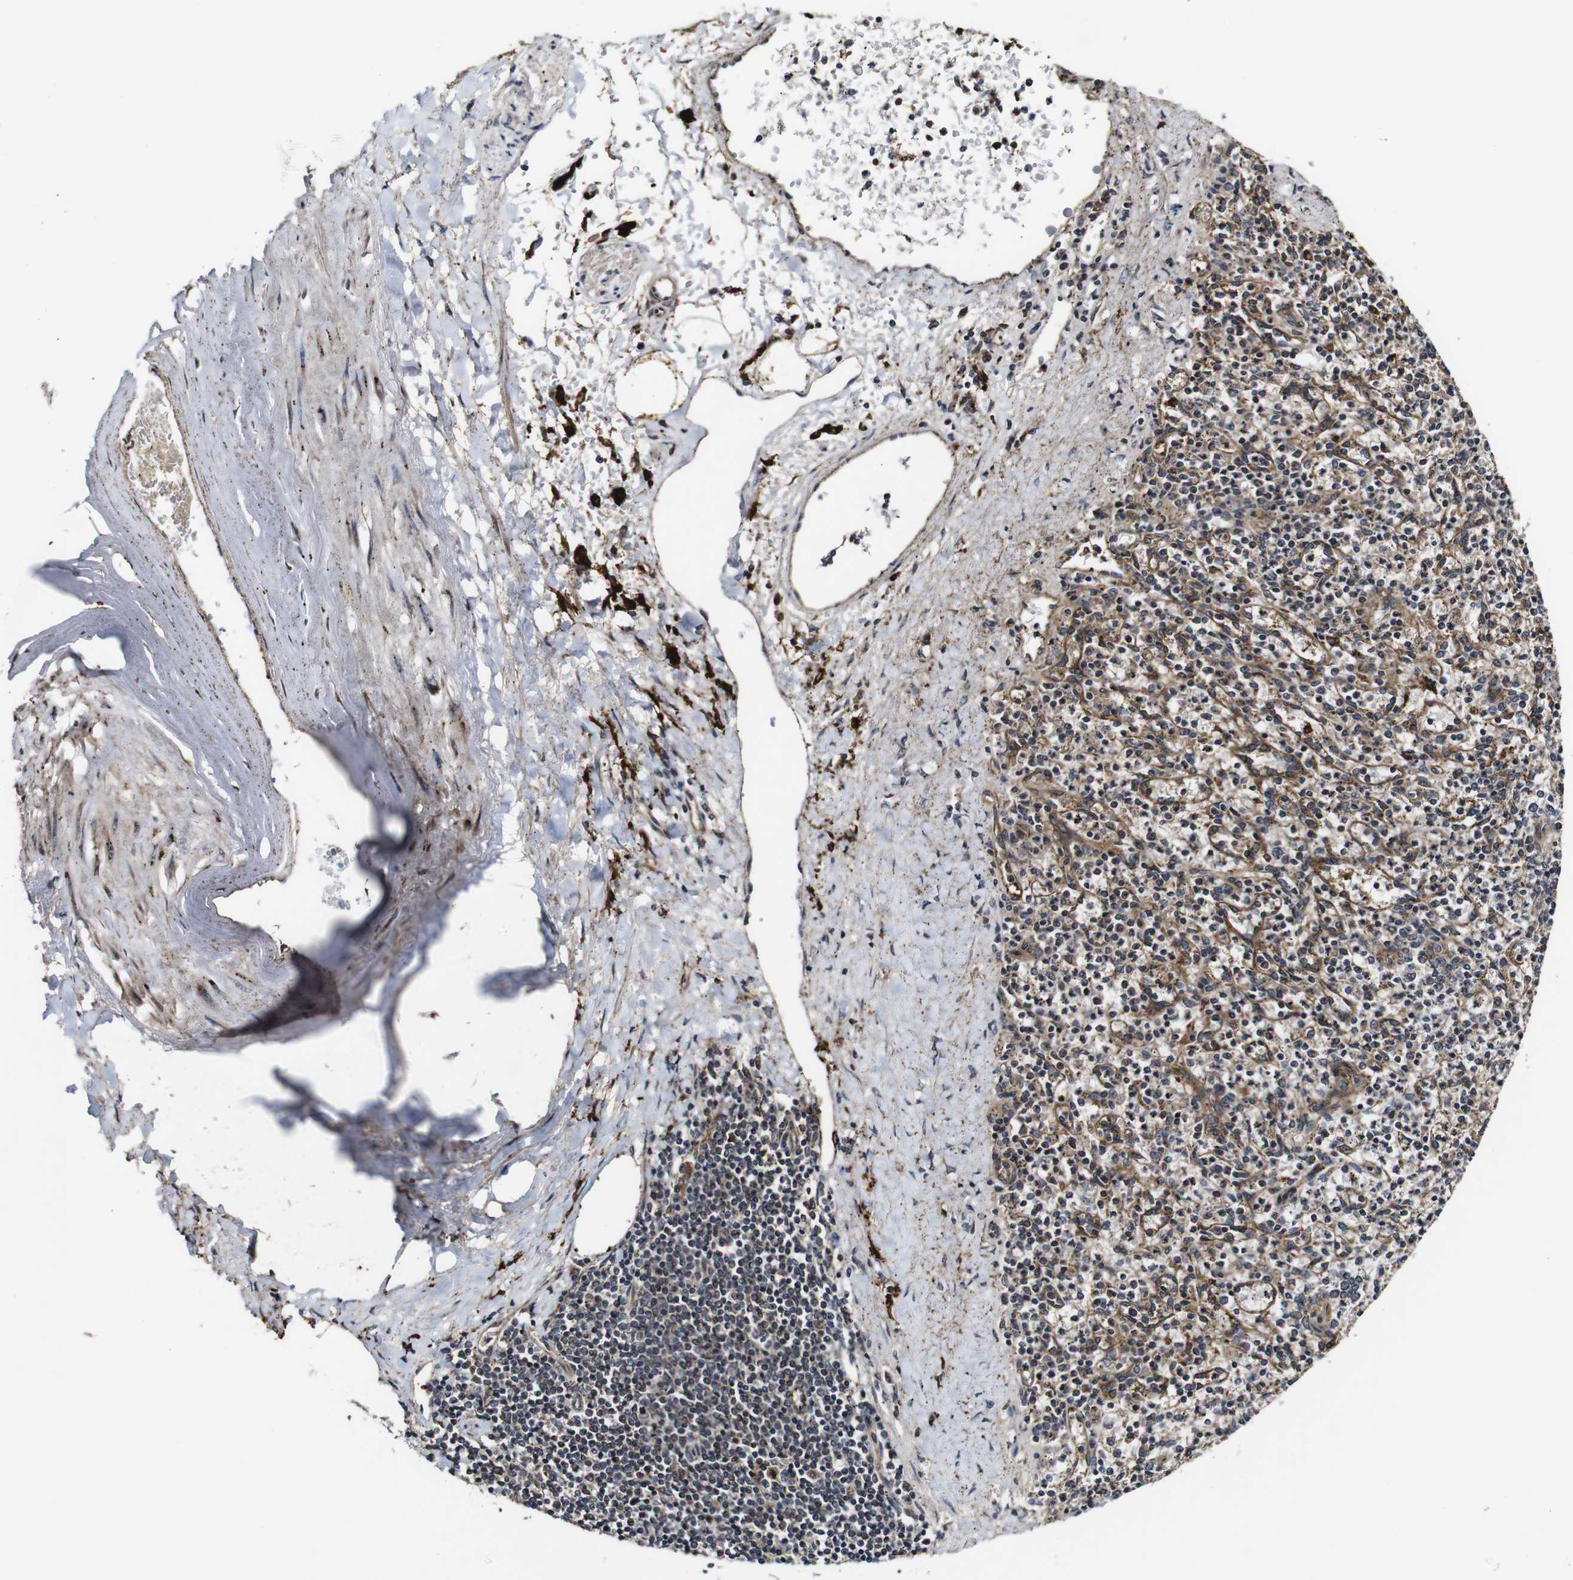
{"staining": {"intensity": "moderate", "quantity": "25%-75%", "location": "cytoplasmic/membranous"}, "tissue": "spleen", "cell_type": "Cells in red pulp", "image_type": "normal", "snomed": [{"axis": "morphology", "description": "Normal tissue, NOS"}, {"axis": "topography", "description": "Spleen"}], "caption": "Protein staining displays moderate cytoplasmic/membranous expression in about 25%-75% of cells in red pulp in benign spleen.", "gene": "BTN3A3", "patient": {"sex": "male", "age": 72}}